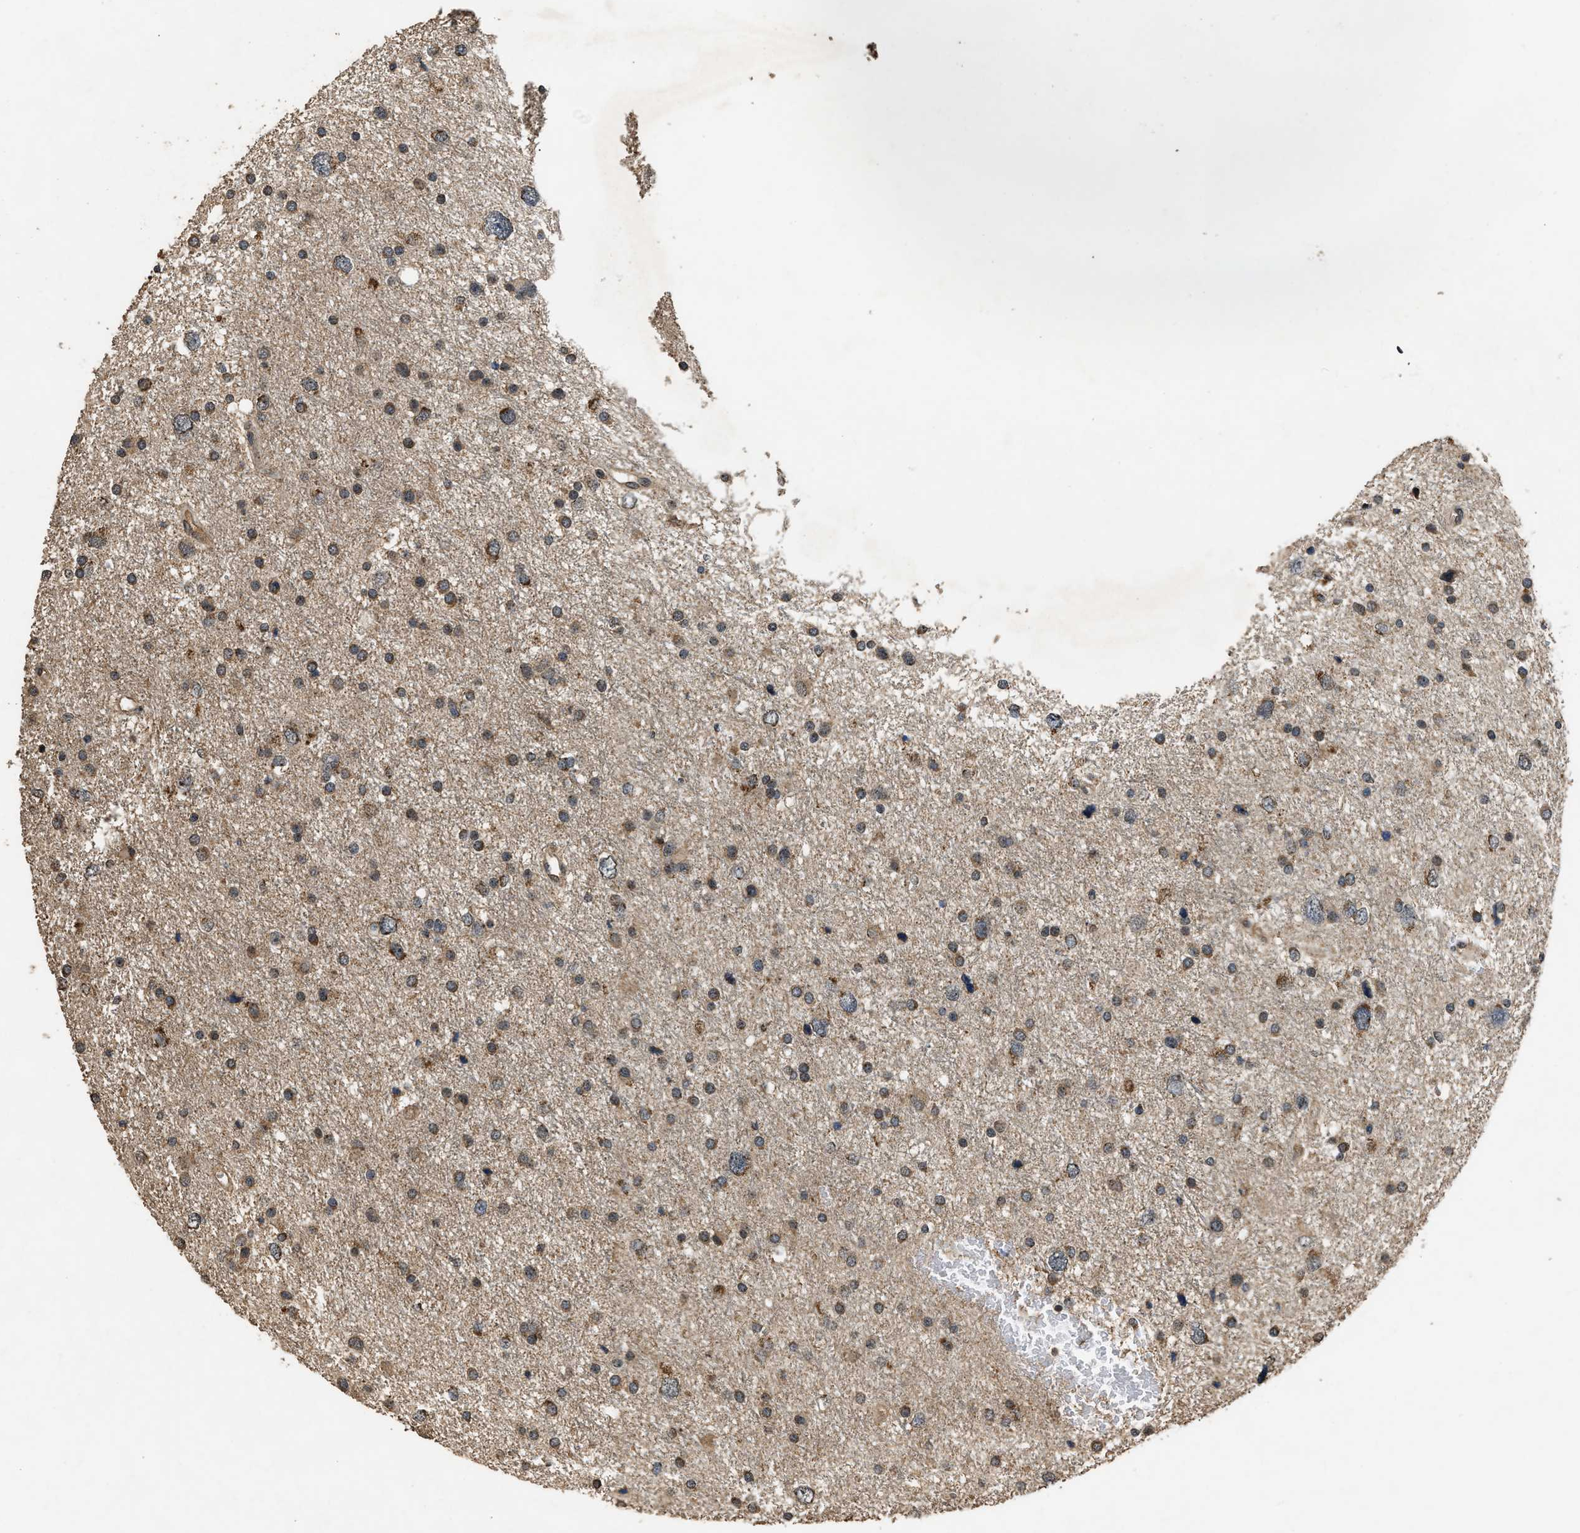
{"staining": {"intensity": "moderate", "quantity": ">75%", "location": "cytoplasmic/membranous"}, "tissue": "glioma", "cell_type": "Tumor cells", "image_type": "cancer", "snomed": [{"axis": "morphology", "description": "Glioma, malignant, Low grade"}, {"axis": "topography", "description": "Brain"}], "caption": "High-magnification brightfield microscopy of malignant low-grade glioma stained with DAB (brown) and counterstained with hematoxylin (blue). tumor cells exhibit moderate cytoplasmic/membranous positivity is appreciated in approximately>75% of cells.", "gene": "DENND6B", "patient": {"sex": "female", "age": 37}}